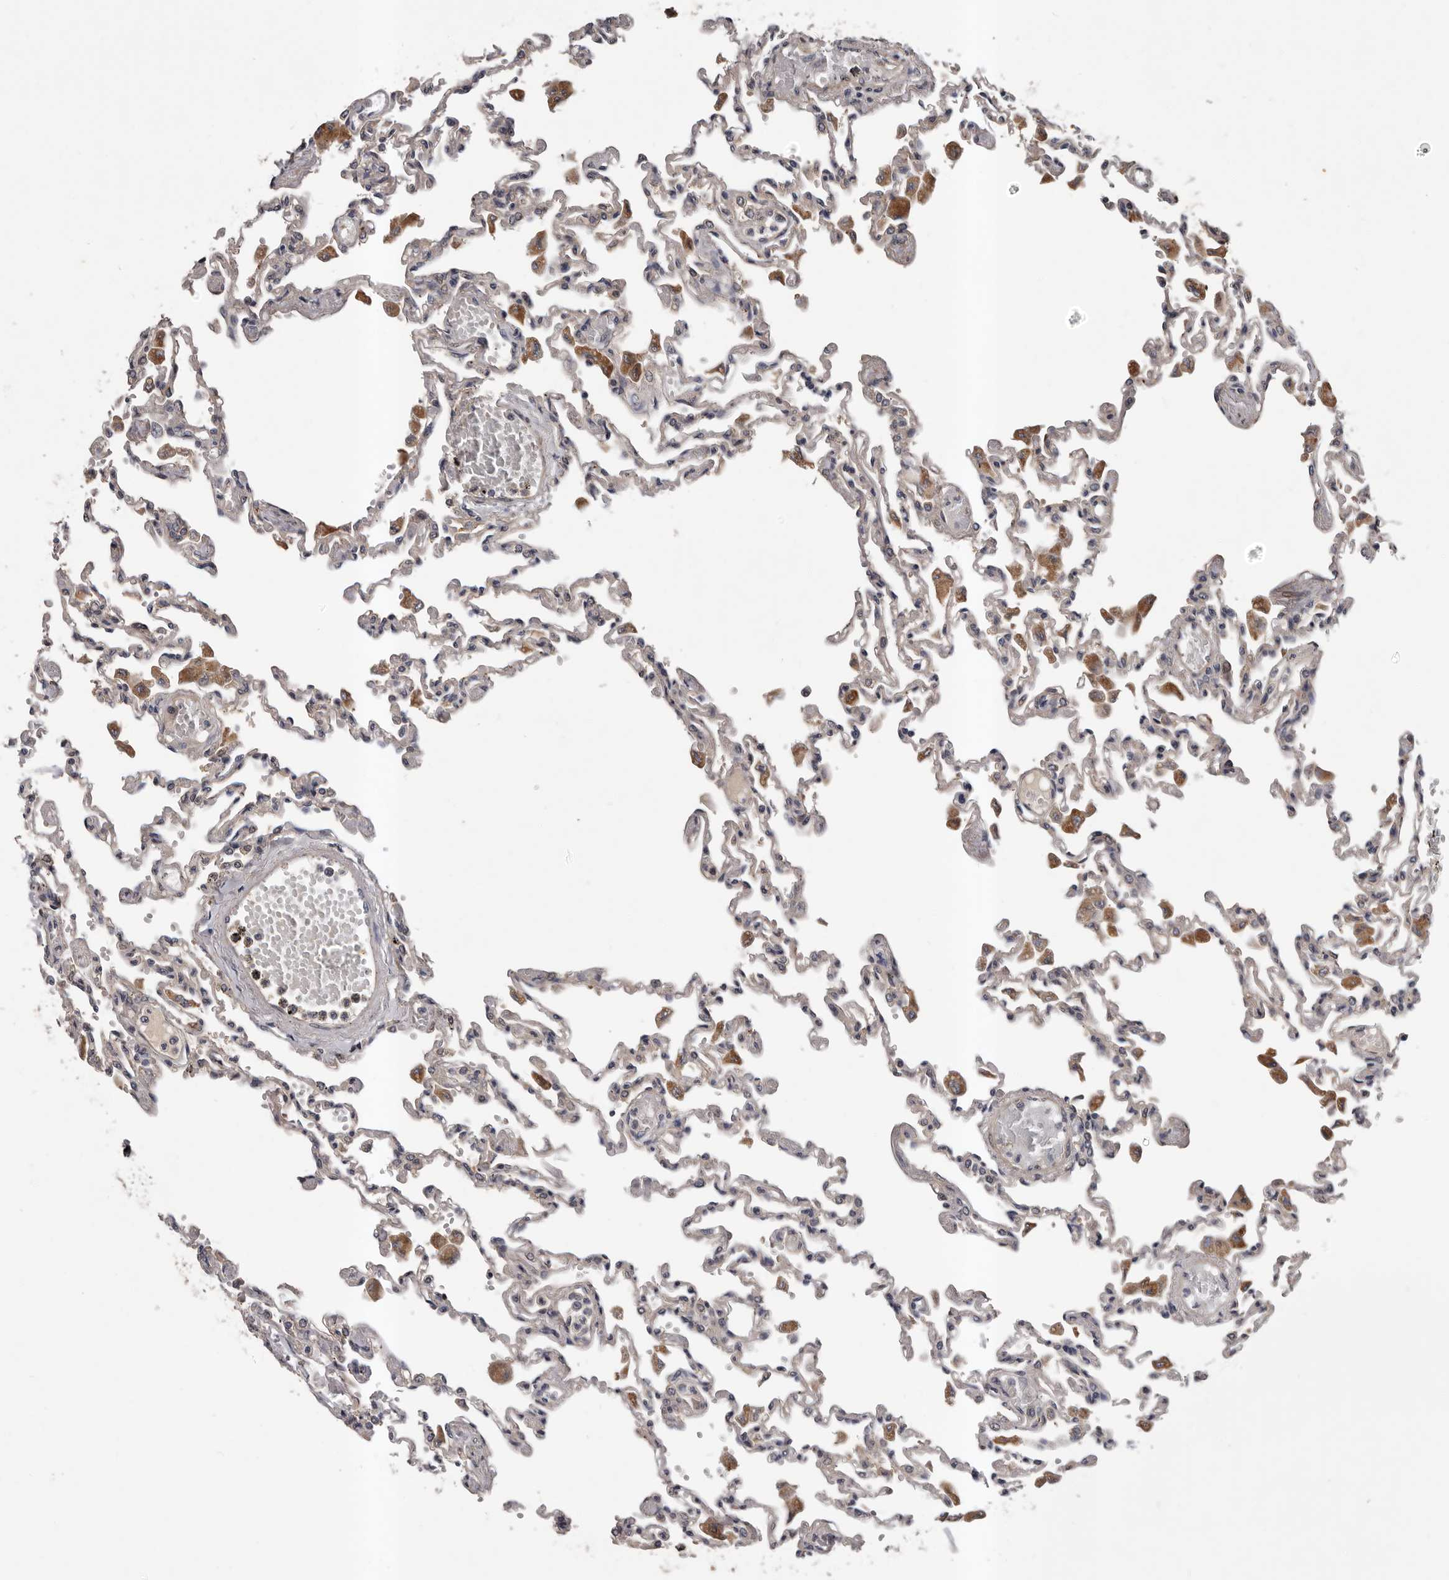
{"staining": {"intensity": "negative", "quantity": "none", "location": "none"}, "tissue": "lung", "cell_type": "Alveolar cells", "image_type": "normal", "snomed": [{"axis": "morphology", "description": "Normal tissue, NOS"}, {"axis": "topography", "description": "Bronchus"}, {"axis": "topography", "description": "Lung"}], "caption": "This image is of unremarkable lung stained with immunohistochemistry to label a protein in brown with the nuclei are counter-stained blue. There is no positivity in alveolar cells.", "gene": "PRKD1", "patient": {"sex": "female", "age": 49}}